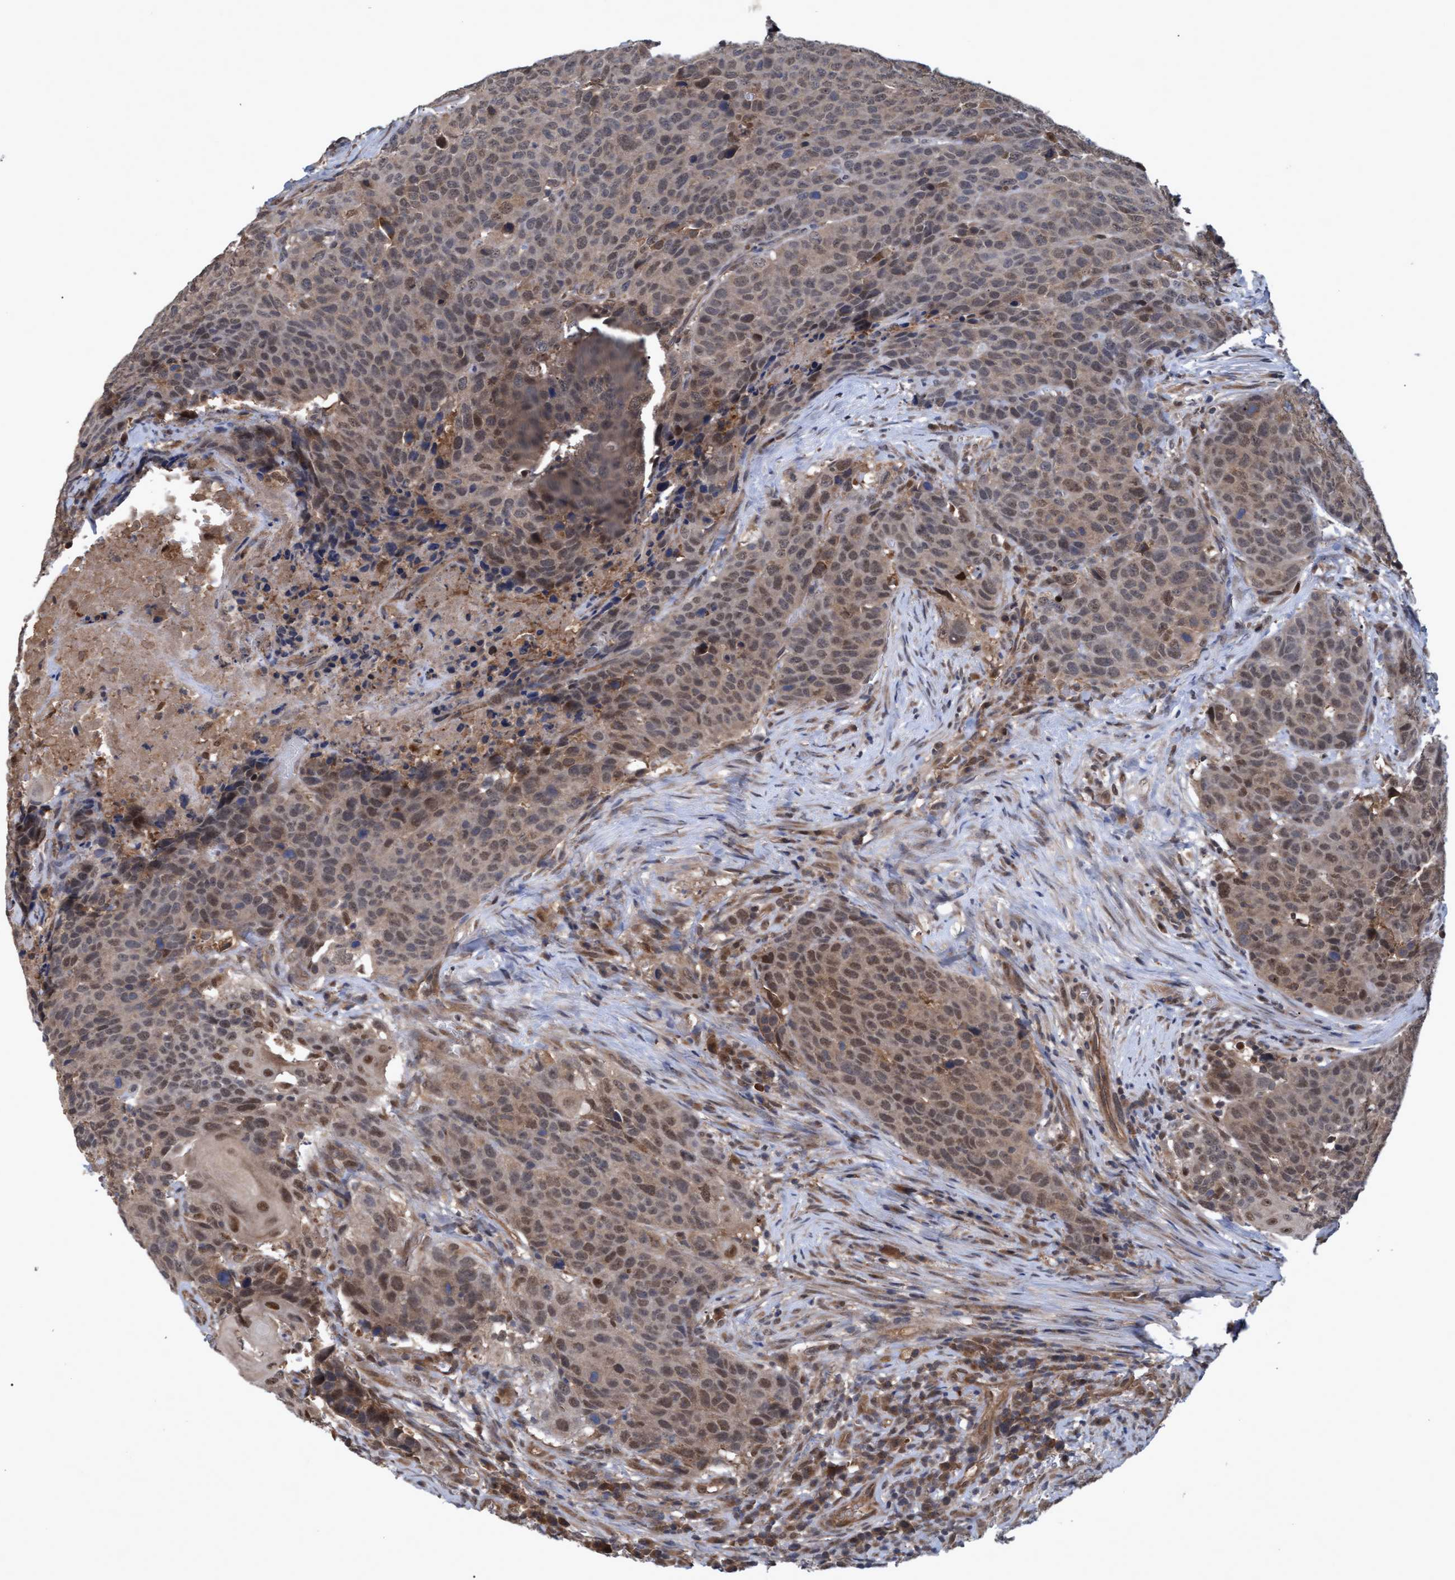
{"staining": {"intensity": "moderate", "quantity": ">75%", "location": "cytoplasmic/membranous,nuclear"}, "tissue": "head and neck cancer", "cell_type": "Tumor cells", "image_type": "cancer", "snomed": [{"axis": "morphology", "description": "Squamous cell carcinoma, NOS"}, {"axis": "topography", "description": "Head-Neck"}], "caption": "Protein staining of head and neck cancer (squamous cell carcinoma) tissue reveals moderate cytoplasmic/membranous and nuclear expression in about >75% of tumor cells. Nuclei are stained in blue.", "gene": "PSMB6", "patient": {"sex": "male", "age": 66}}